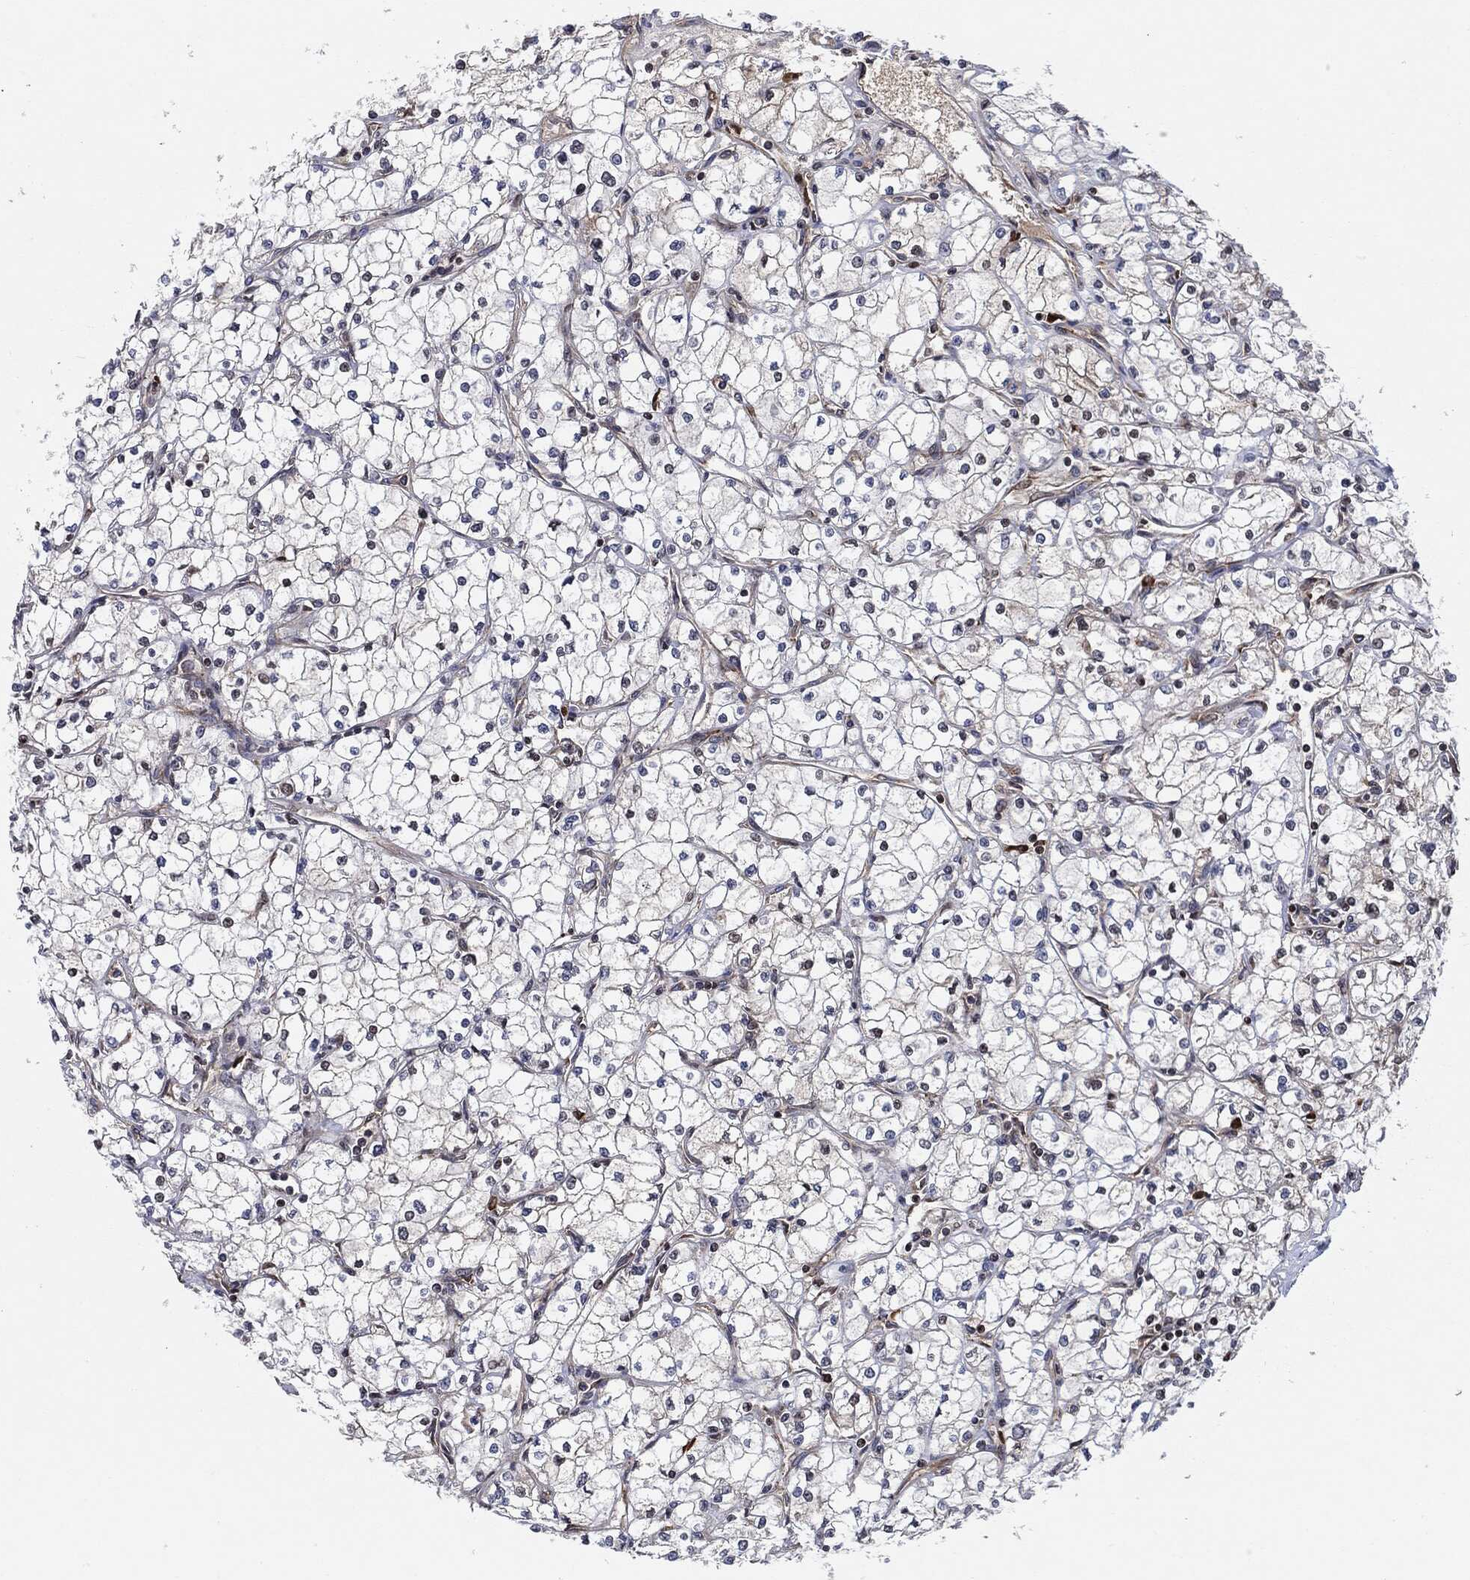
{"staining": {"intensity": "negative", "quantity": "none", "location": "none"}, "tissue": "renal cancer", "cell_type": "Tumor cells", "image_type": "cancer", "snomed": [{"axis": "morphology", "description": "Adenocarcinoma, NOS"}, {"axis": "topography", "description": "Kidney"}], "caption": "IHC of renal cancer displays no positivity in tumor cells.", "gene": "EIF2S2", "patient": {"sex": "male", "age": 67}}